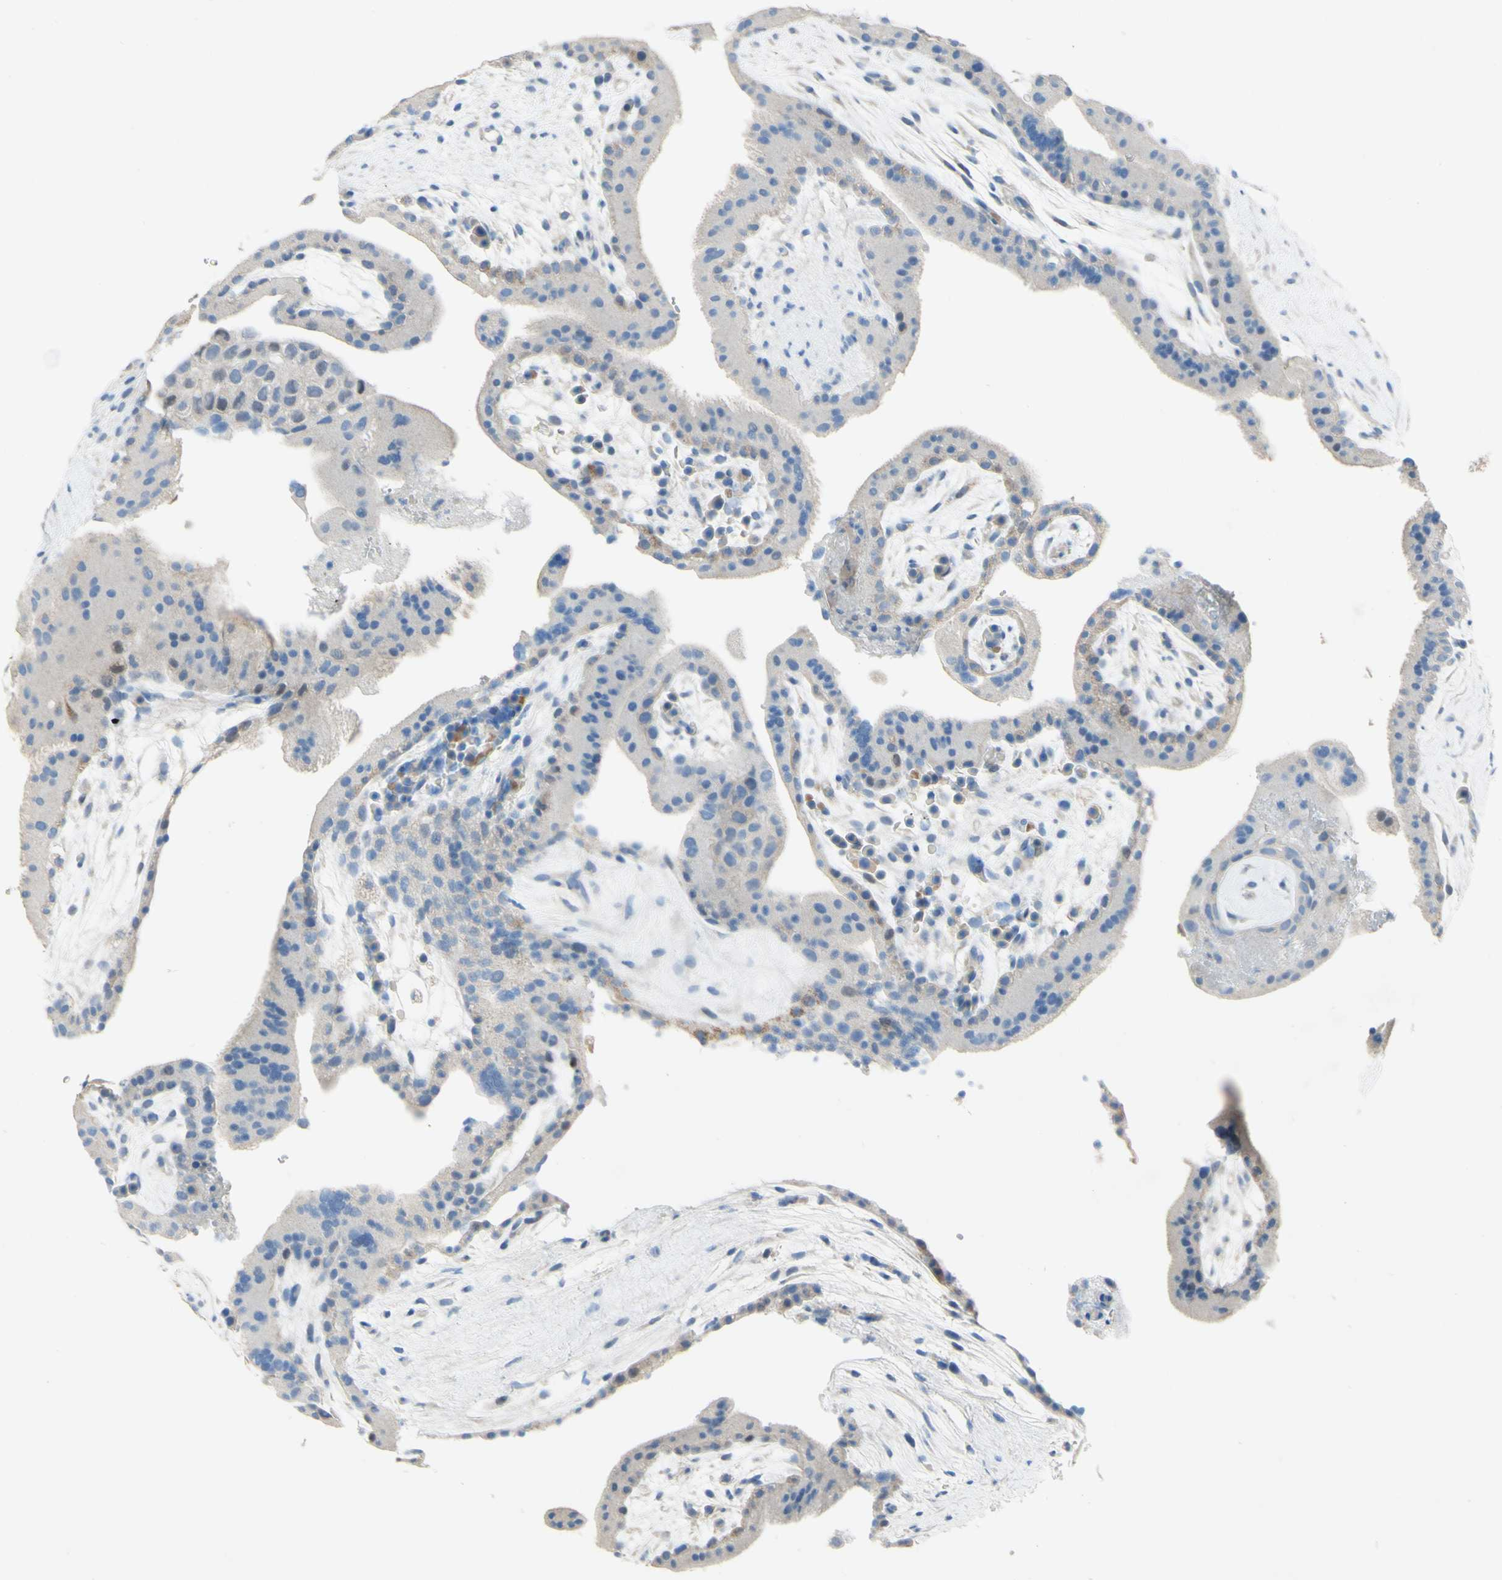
{"staining": {"intensity": "negative", "quantity": "none", "location": "none"}, "tissue": "placenta", "cell_type": "Trophoblastic cells", "image_type": "normal", "snomed": [{"axis": "morphology", "description": "Normal tissue, NOS"}, {"axis": "topography", "description": "Placenta"}], "caption": "Protein analysis of normal placenta demonstrates no significant positivity in trophoblastic cells. (DAB (3,3'-diaminobenzidine) immunohistochemistry (IHC) visualized using brightfield microscopy, high magnification).", "gene": "ACADL", "patient": {"sex": "female", "age": 19}}